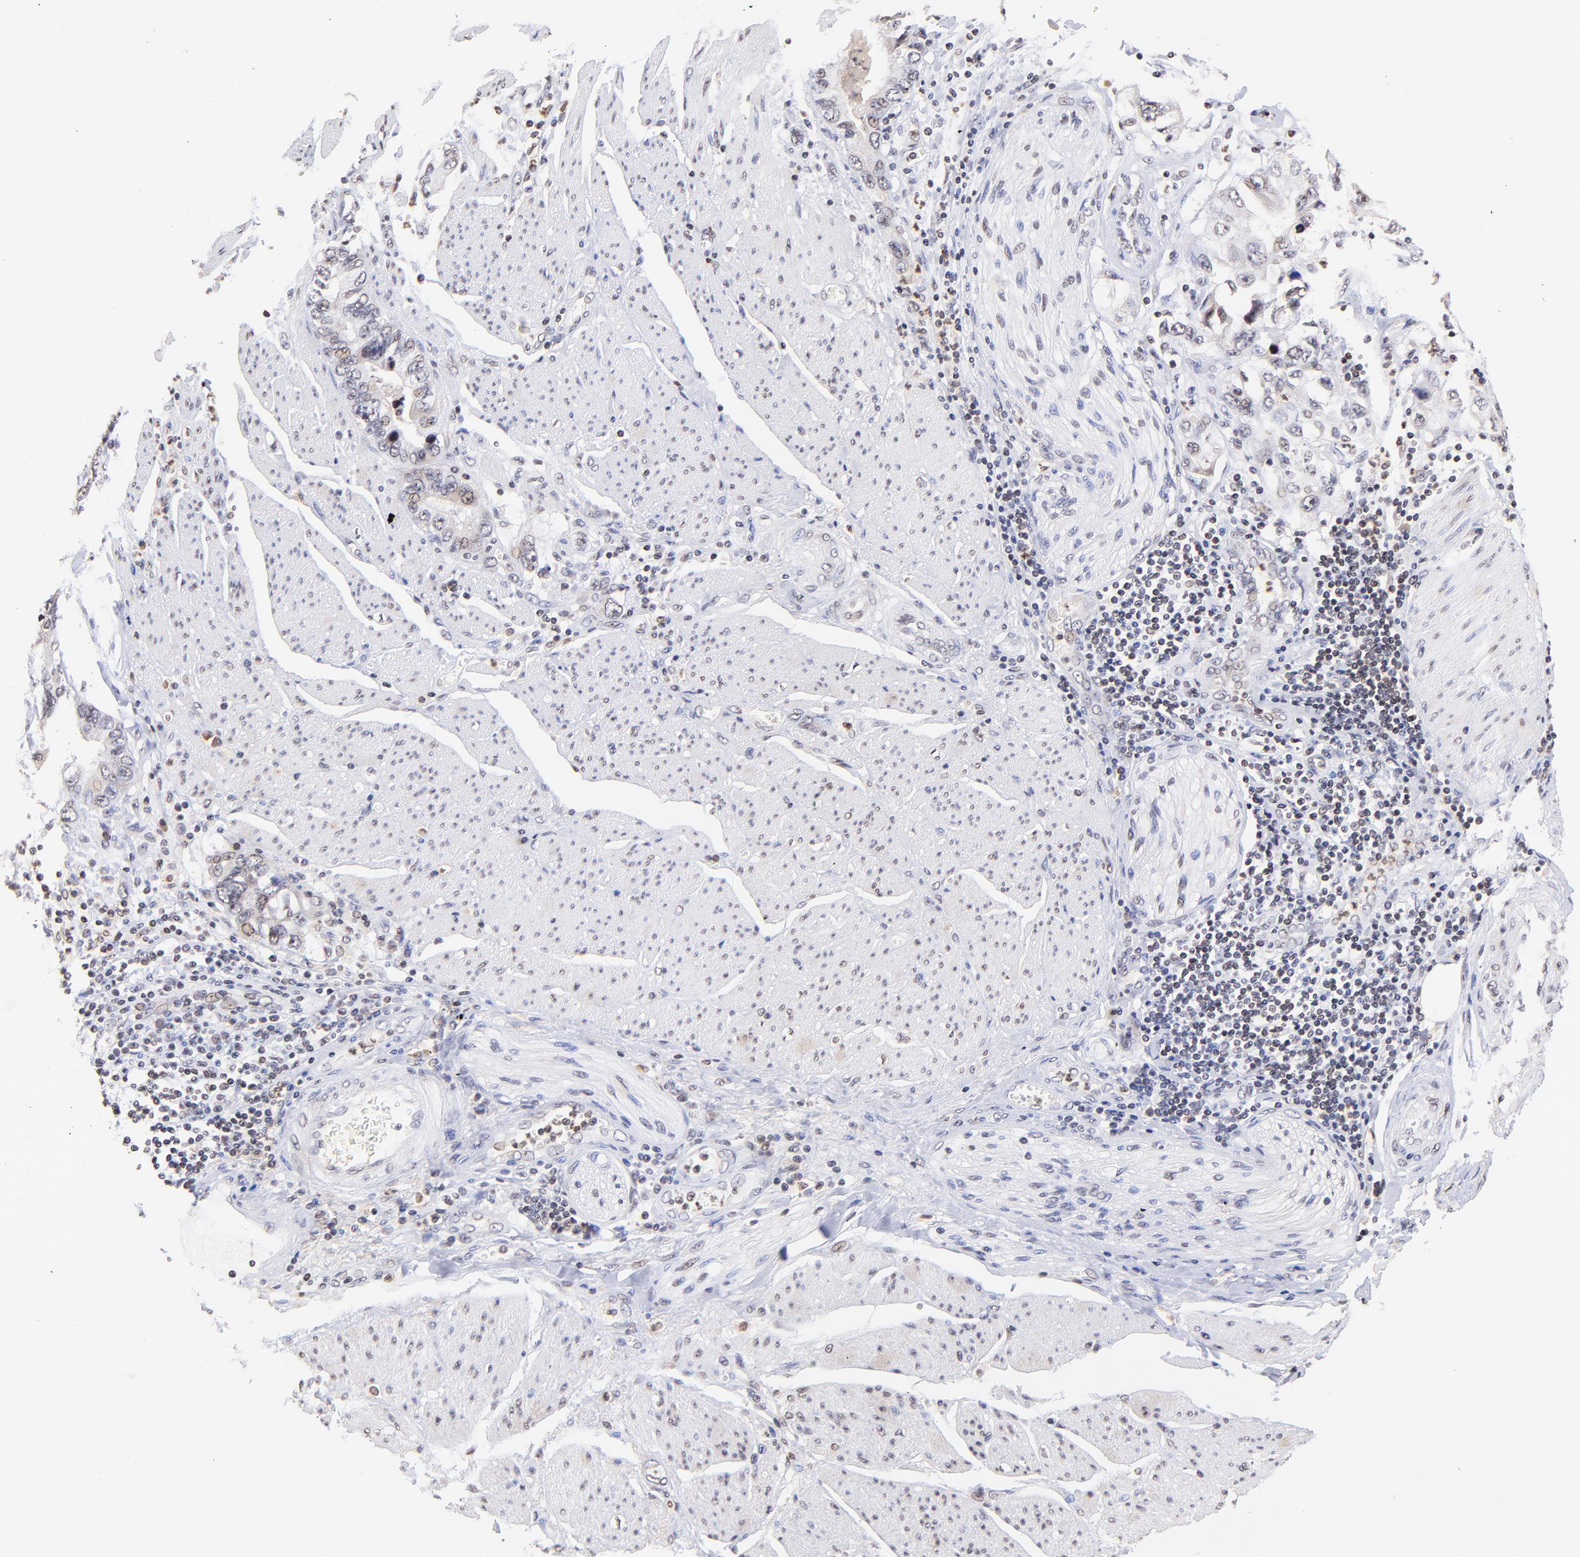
{"staining": {"intensity": "weak", "quantity": "25%-75%", "location": "nuclear"}, "tissue": "stomach cancer", "cell_type": "Tumor cells", "image_type": "cancer", "snomed": [{"axis": "morphology", "description": "Adenocarcinoma, NOS"}, {"axis": "topography", "description": "Pancreas"}, {"axis": "topography", "description": "Stomach, upper"}], "caption": "Brown immunohistochemical staining in adenocarcinoma (stomach) displays weak nuclear positivity in approximately 25%-75% of tumor cells.", "gene": "WDR25", "patient": {"sex": "male", "age": 77}}